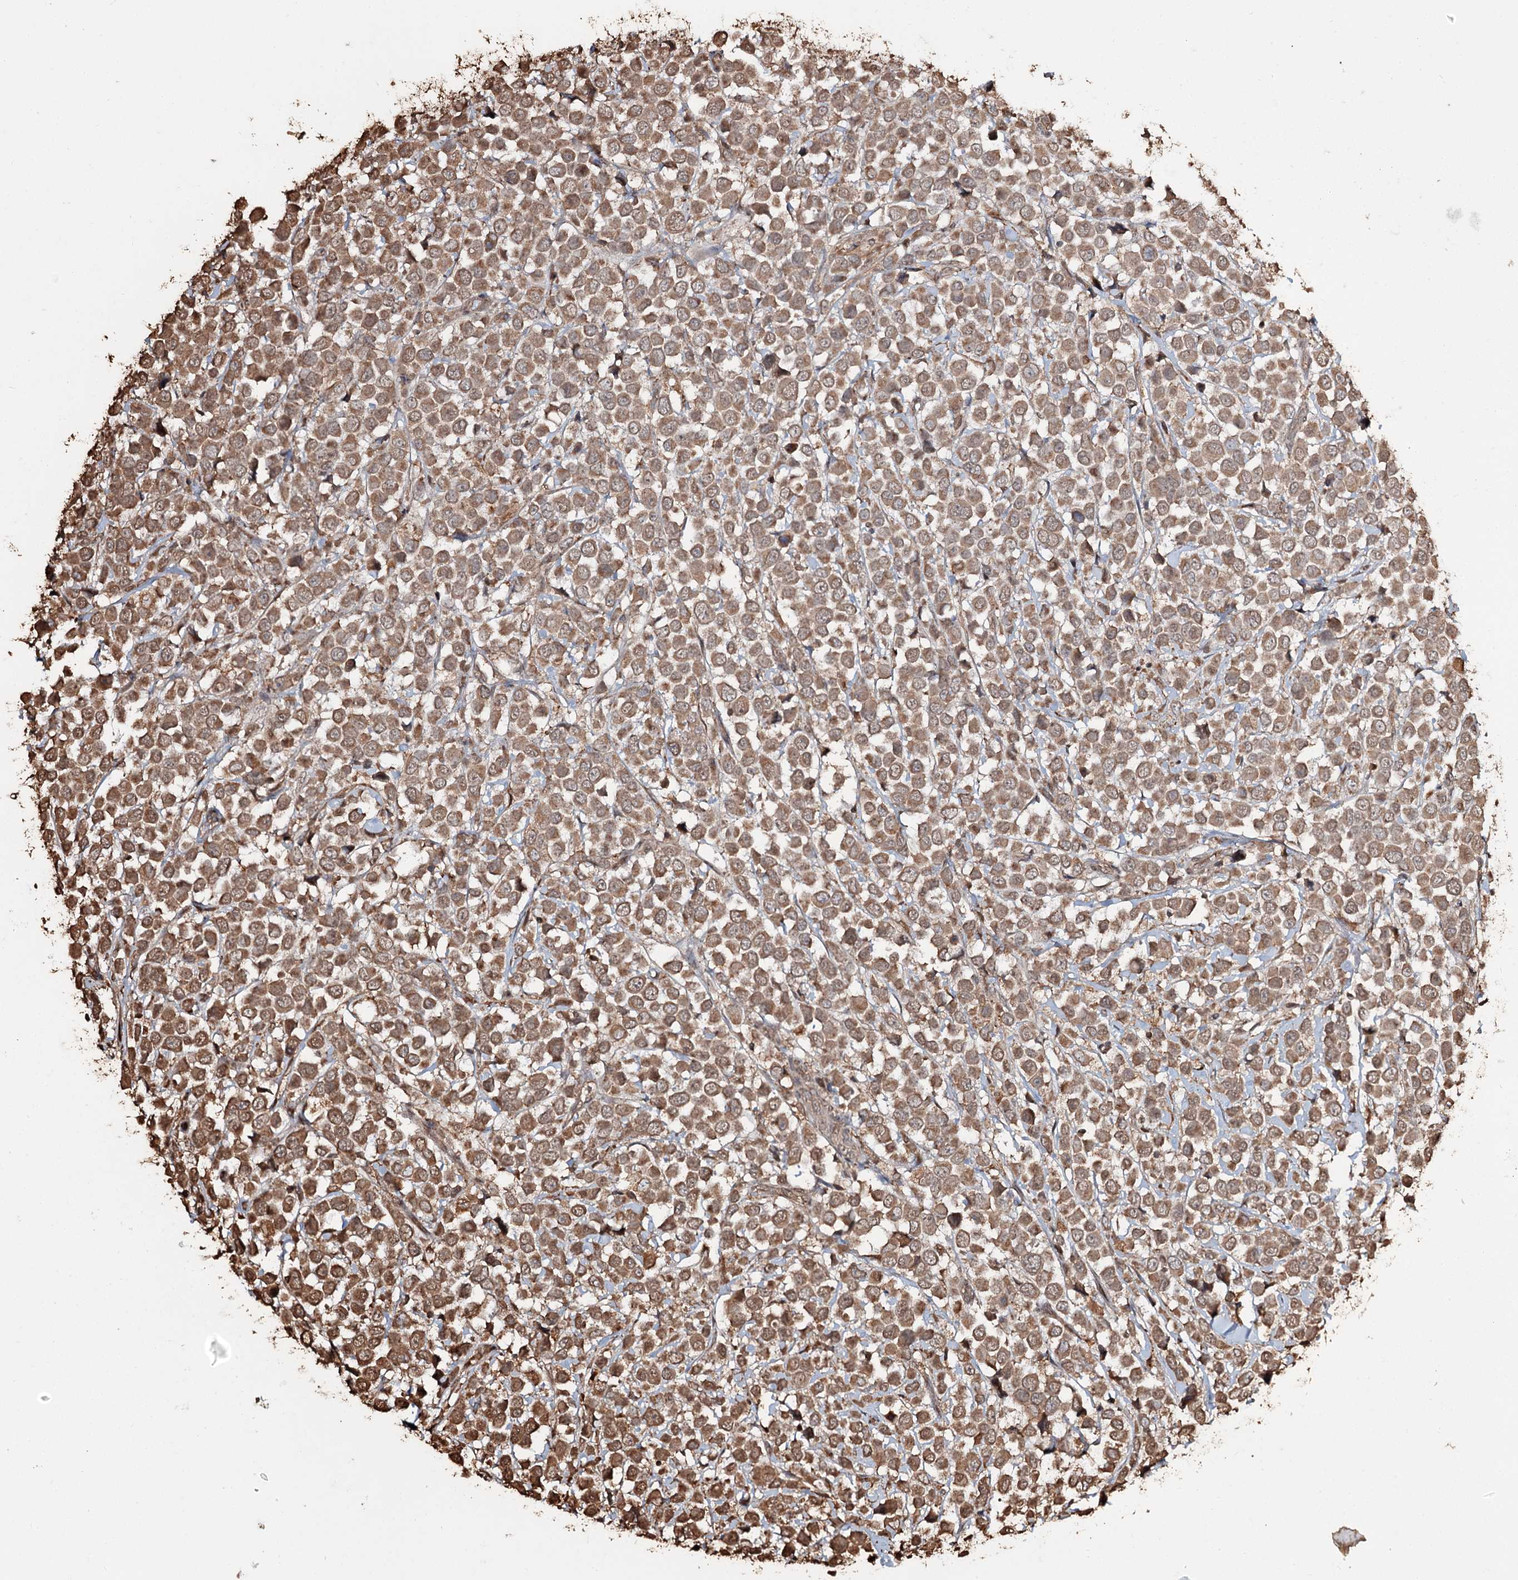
{"staining": {"intensity": "moderate", "quantity": ">75%", "location": "cytoplasmic/membranous"}, "tissue": "breast cancer", "cell_type": "Tumor cells", "image_type": "cancer", "snomed": [{"axis": "morphology", "description": "Duct carcinoma"}, {"axis": "topography", "description": "Breast"}], "caption": "DAB immunohistochemical staining of human breast cancer exhibits moderate cytoplasmic/membranous protein expression in about >75% of tumor cells.", "gene": "PLCH1", "patient": {"sex": "female", "age": 61}}